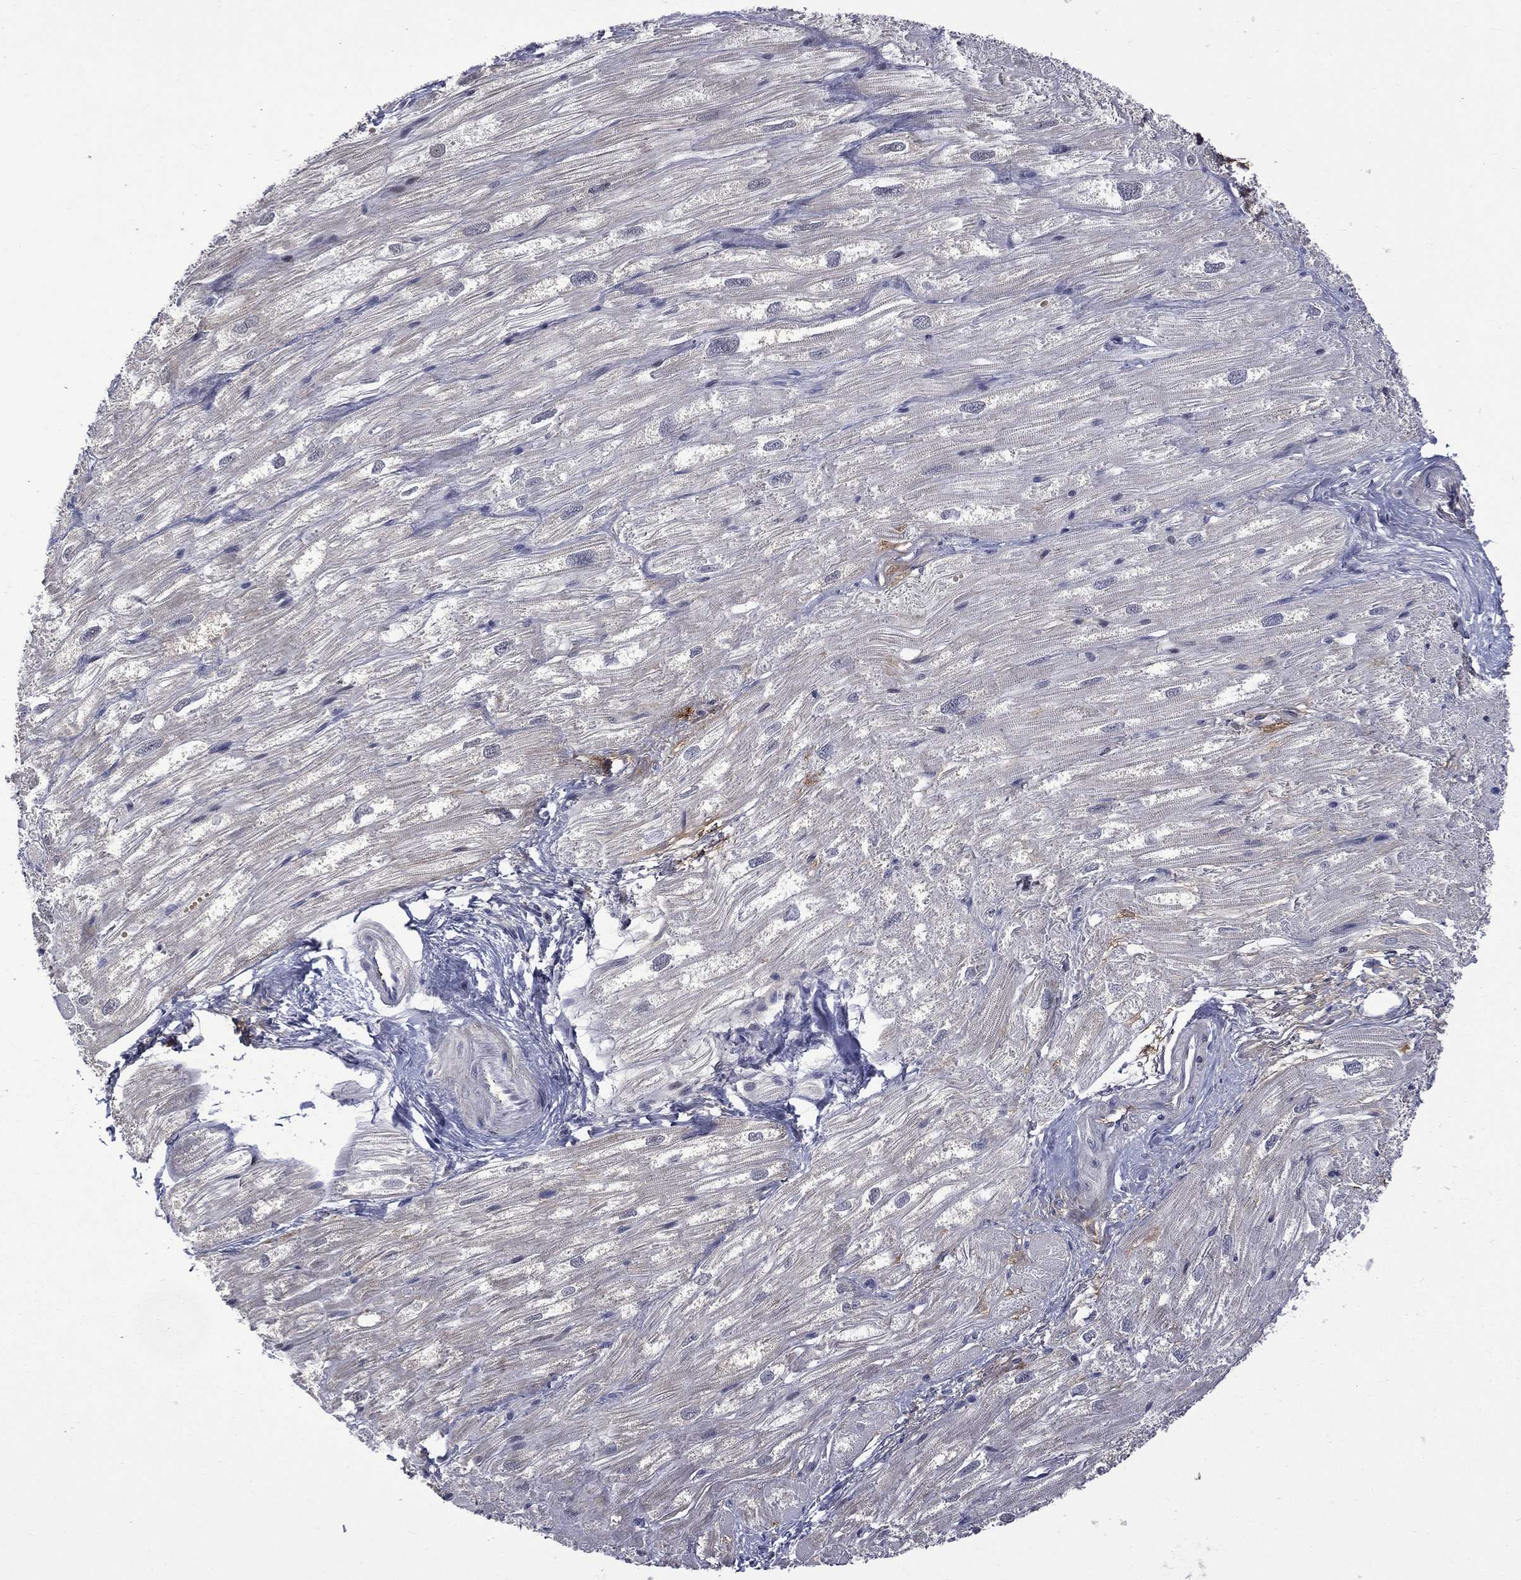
{"staining": {"intensity": "negative", "quantity": "none", "location": "none"}, "tissue": "heart muscle", "cell_type": "Cardiomyocytes", "image_type": "normal", "snomed": [{"axis": "morphology", "description": "Normal tissue, NOS"}, {"axis": "topography", "description": "Heart"}], "caption": "Cardiomyocytes show no significant protein staining in normal heart muscle. Brightfield microscopy of immunohistochemistry (IHC) stained with DAB (3,3'-diaminobenzidine) (brown) and hematoxylin (blue), captured at high magnification.", "gene": "FGG", "patient": {"sex": "male", "age": 62}}